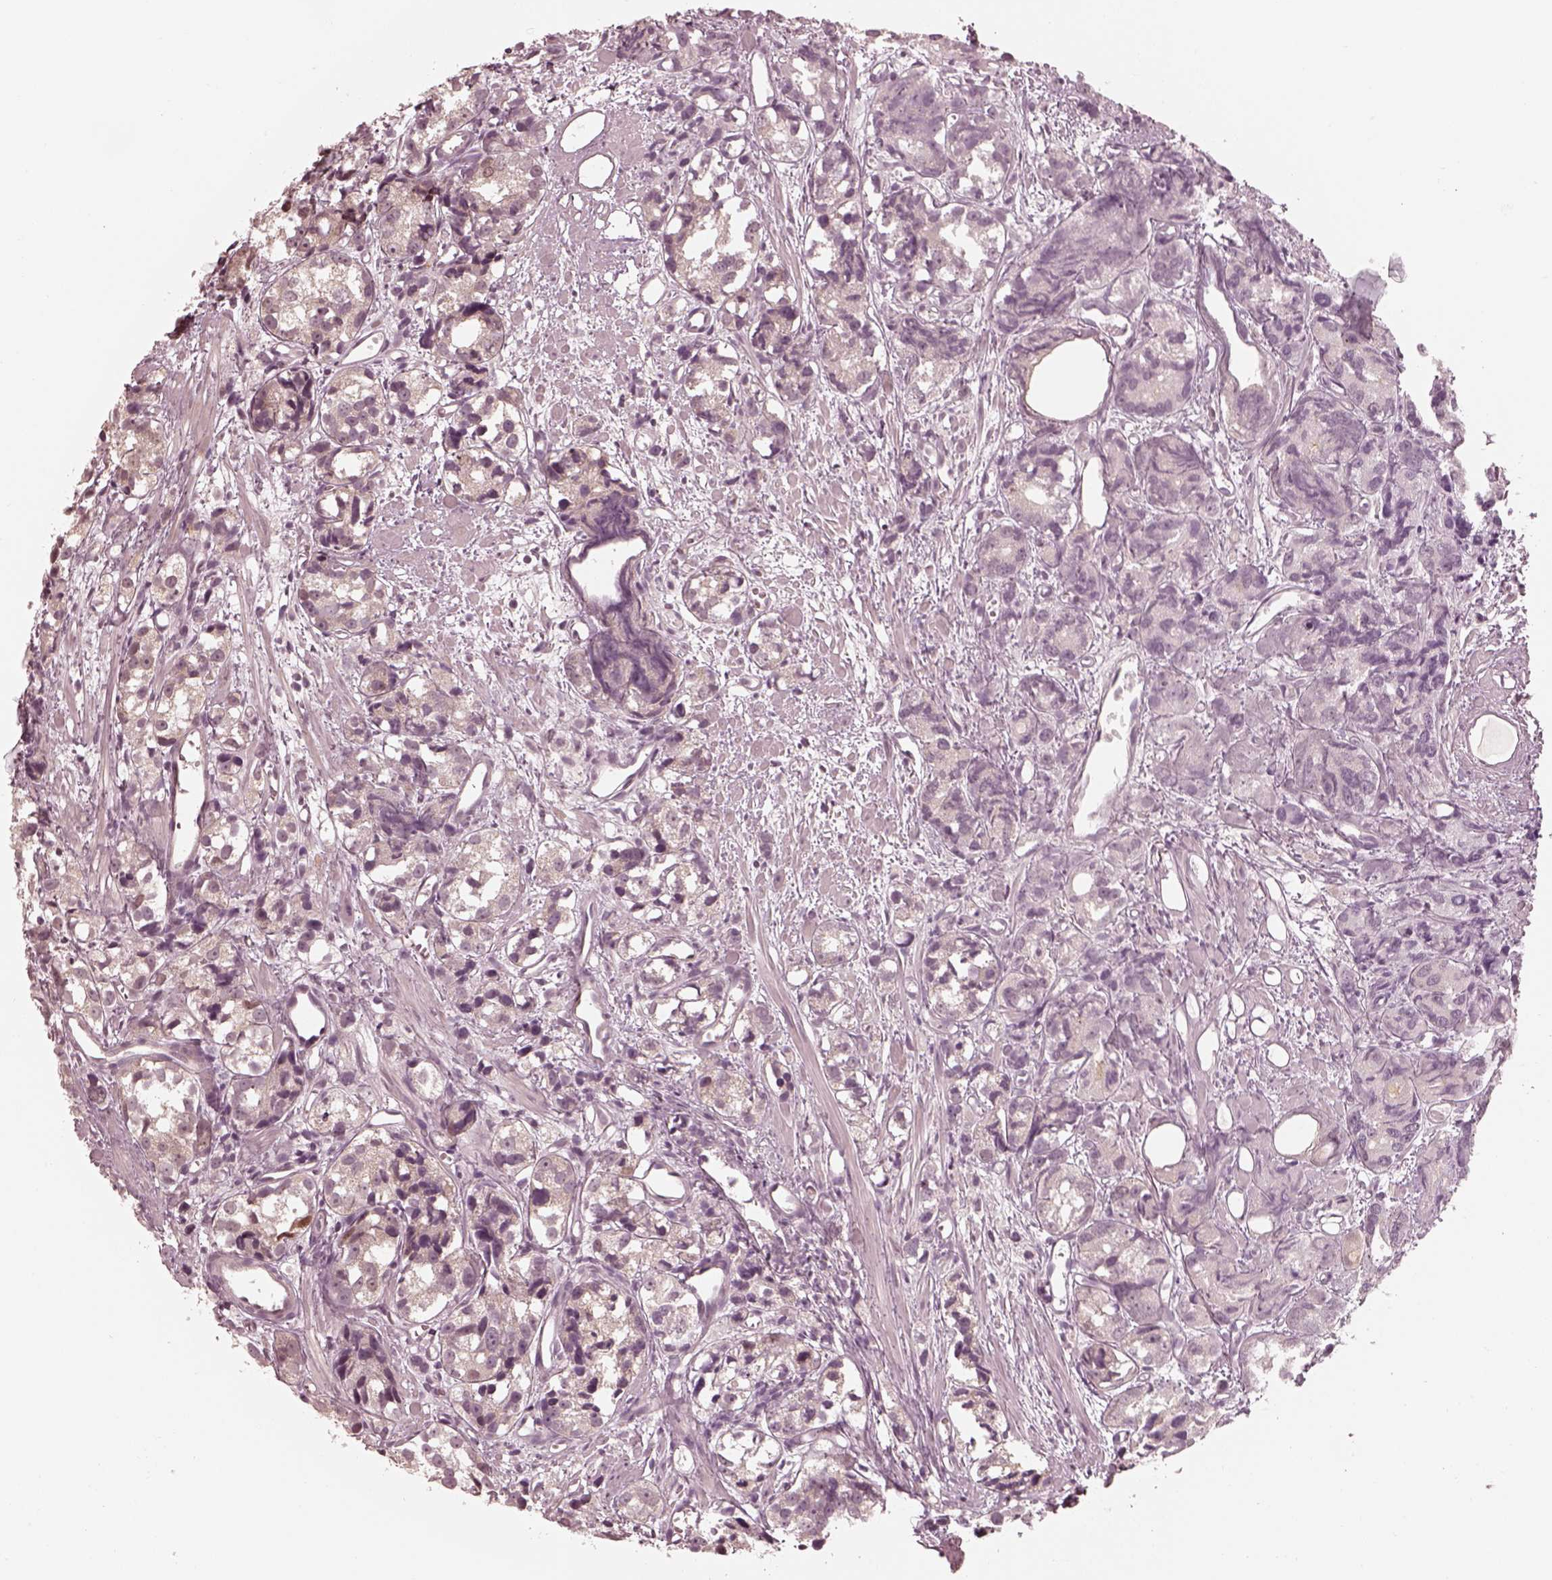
{"staining": {"intensity": "negative", "quantity": "none", "location": "none"}, "tissue": "prostate cancer", "cell_type": "Tumor cells", "image_type": "cancer", "snomed": [{"axis": "morphology", "description": "Adenocarcinoma, High grade"}, {"axis": "topography", "description": "Prostate"}], "caption": "Immunohistochemical staining of human prostate cancer (high-grade adenocarcinoma) demonstrates no significant expression in tumor cells.", "gene": "IQCB1", "patient": {"sex": "male", "age": 77}}